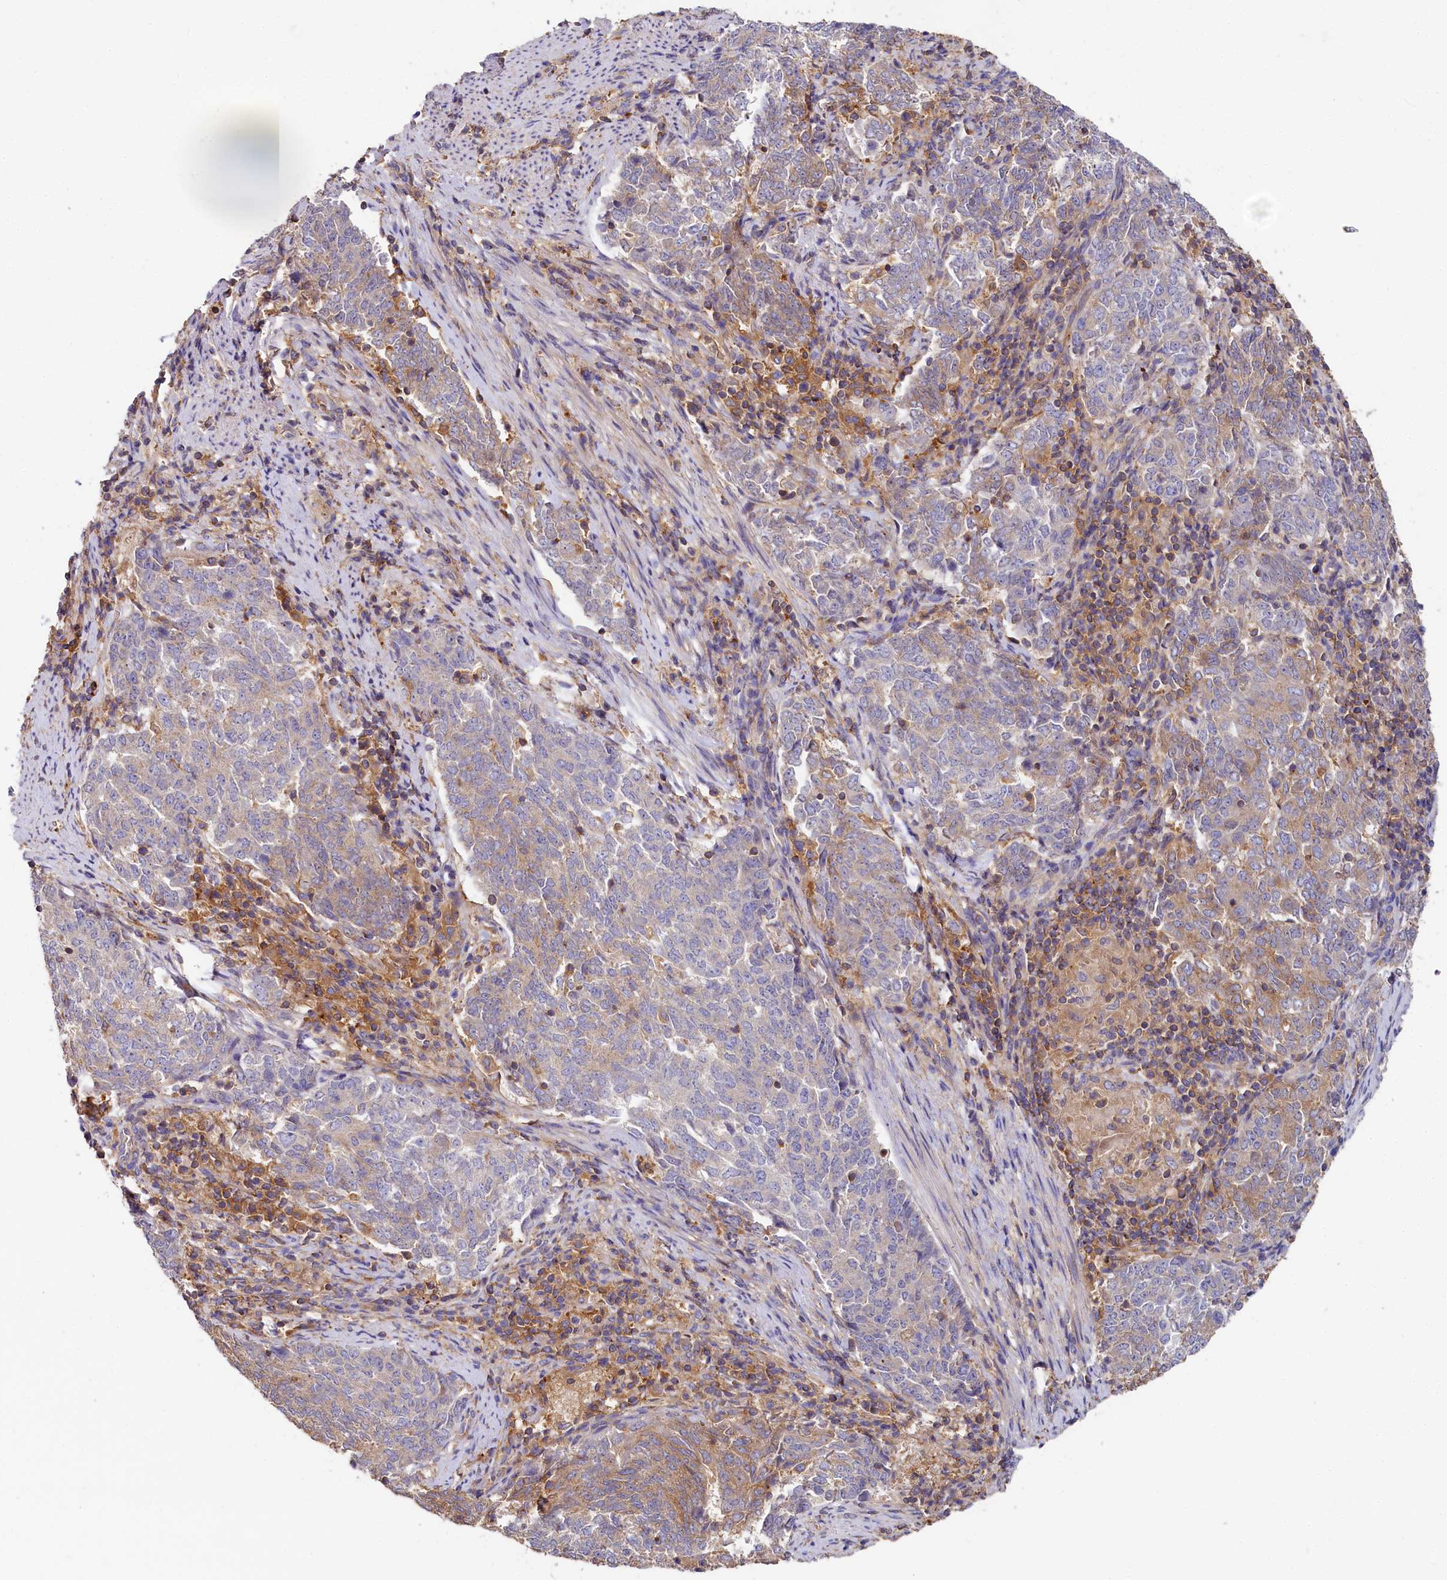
{"staining": {"intensity": "weak", "quantity": "<25%", "location": "cytoplasmic/membranous"}, "tissue": "endometrial cancer", "cell_type": "Tumor cells", "image_type": "cancer", "snomed": [{"axis": "morphology", "description": "Adenocarcinoma, NOS"}, {"axis": "topography", "description": "Endometrium"}], "caption": "There is no significant expression in tumor cells of endometrial cancer (adenocarcinoma). (IHC, brightfield microscopy, high magnification).", "gene": "PPIP5K1", "patient": {"sex": "female", "age": 80}}